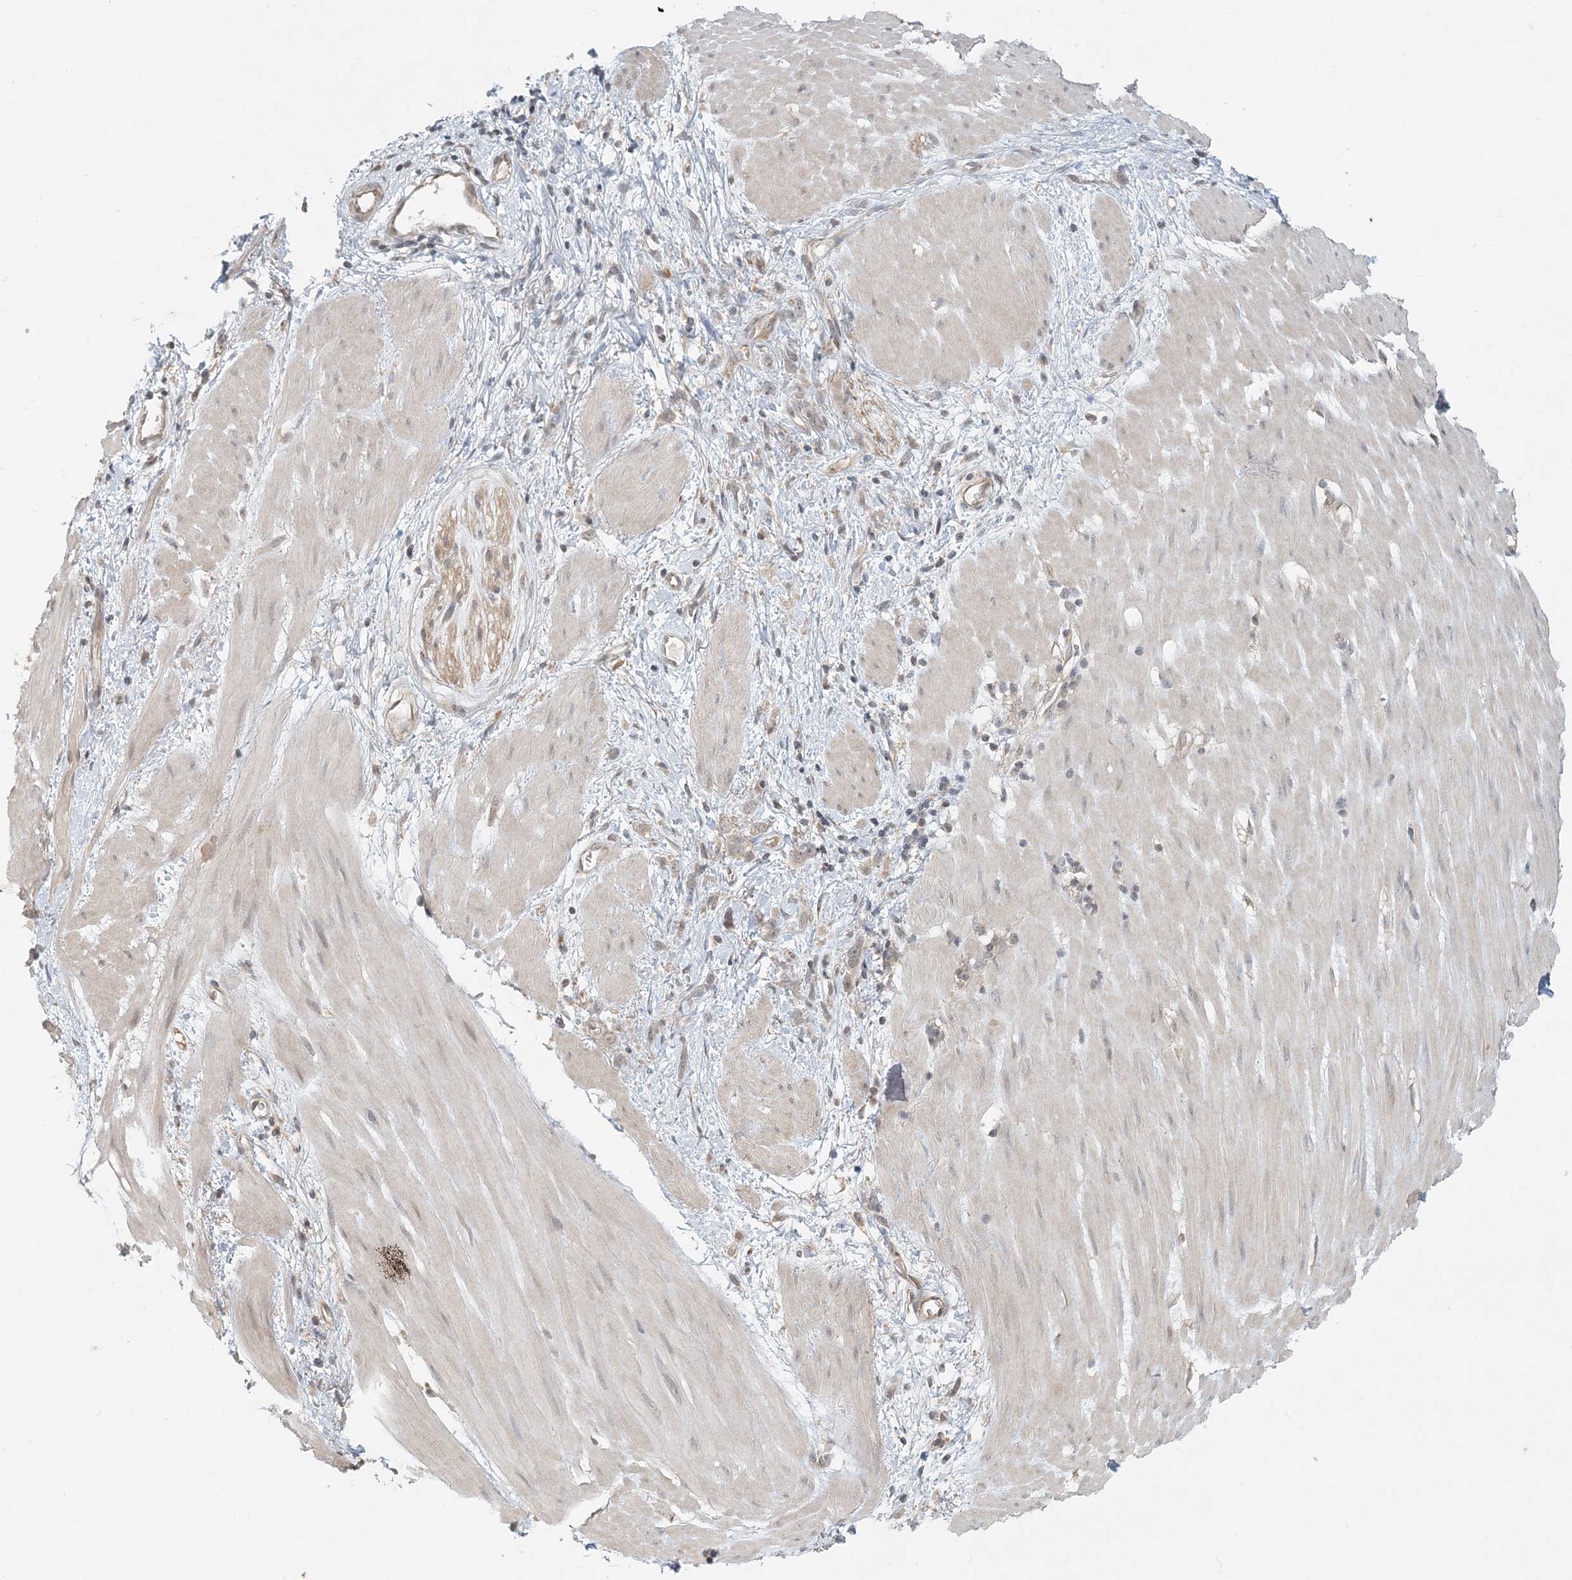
{"staining": {"intensity": "weak", "quantity": "<25%", "location": "cytoplasmic/membranous"}, "tissue": "stomach cancer", "cell_type": "Tumor cells", "image_type": "cancer", "snomed": [{"axis": "morphology", "description": "Adenocarcinoma, NOS"}, {"axis": "topography", "description": "Stomach"}], "caption": "Immunohistochemistry of stomach adenocarcinoma demonstrates no staining in tumor cells. (Stains: DAB (3,3'-diaminobenzidine) immunohistochemistry with hematoxylin counter stain, Microscopy: brightfield microscopy at high magnification).", "gene": "OBI1", "patient": {"sex": "female", "age": 76}}